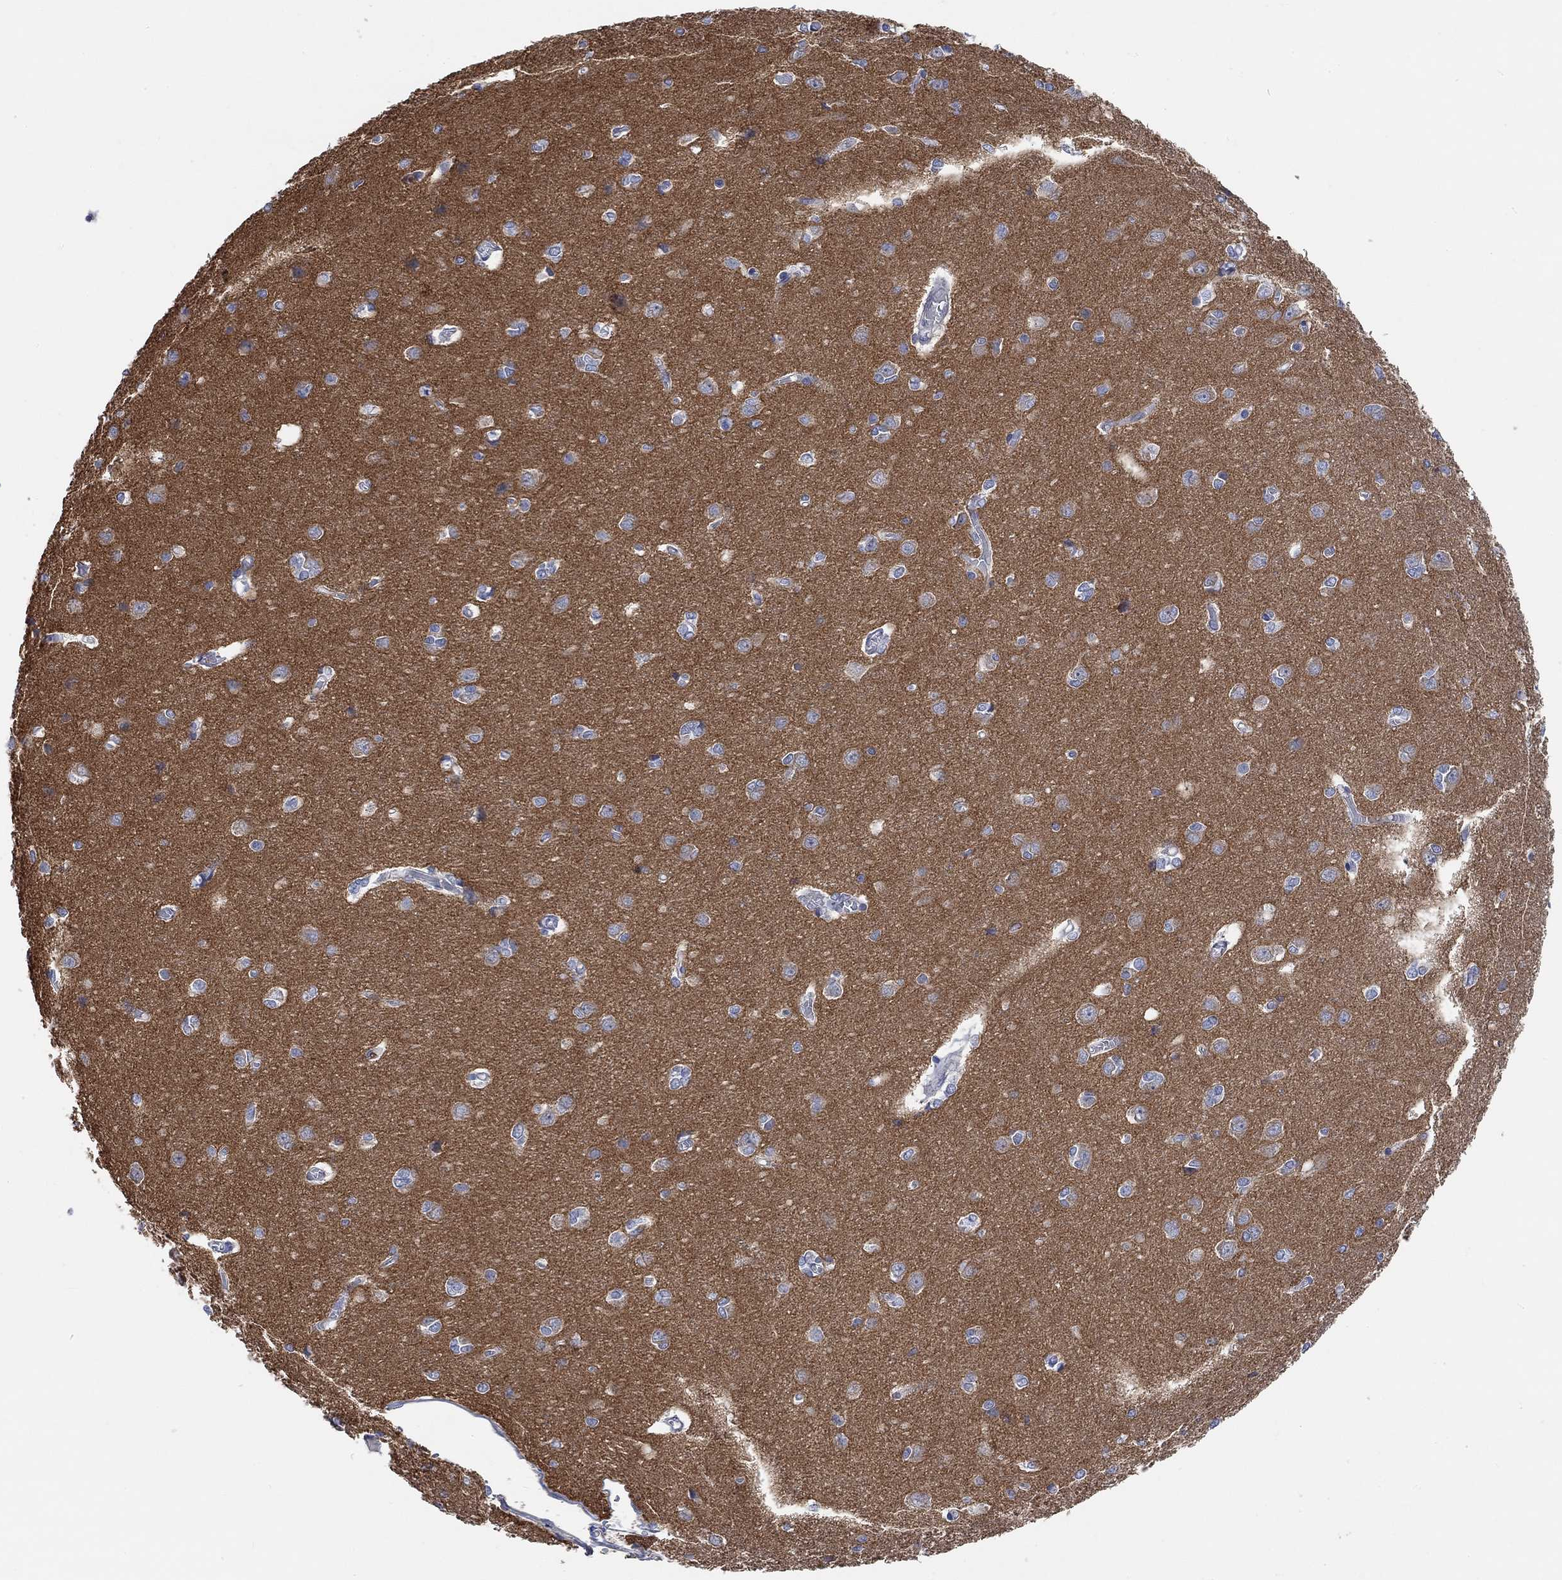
{"staining": {"intensity": "negative", "quantity": "none", "location": "none"}, "tissue": "cerebral cortex", "cell_type": "Endothelial cells", "image_type": "normal", "snomed": [{"axis": "morphology", "description": "Normal tissue, NOS"}, {"axis": "topography", "description": "Cerebral cortex"}], "caption": "Benign cerebral cortex was stained to show a protein in brown. There is no significant expression in endothelial cells.", "gene": "SYT16", "patient": {"sex": "male", "age": 37}}